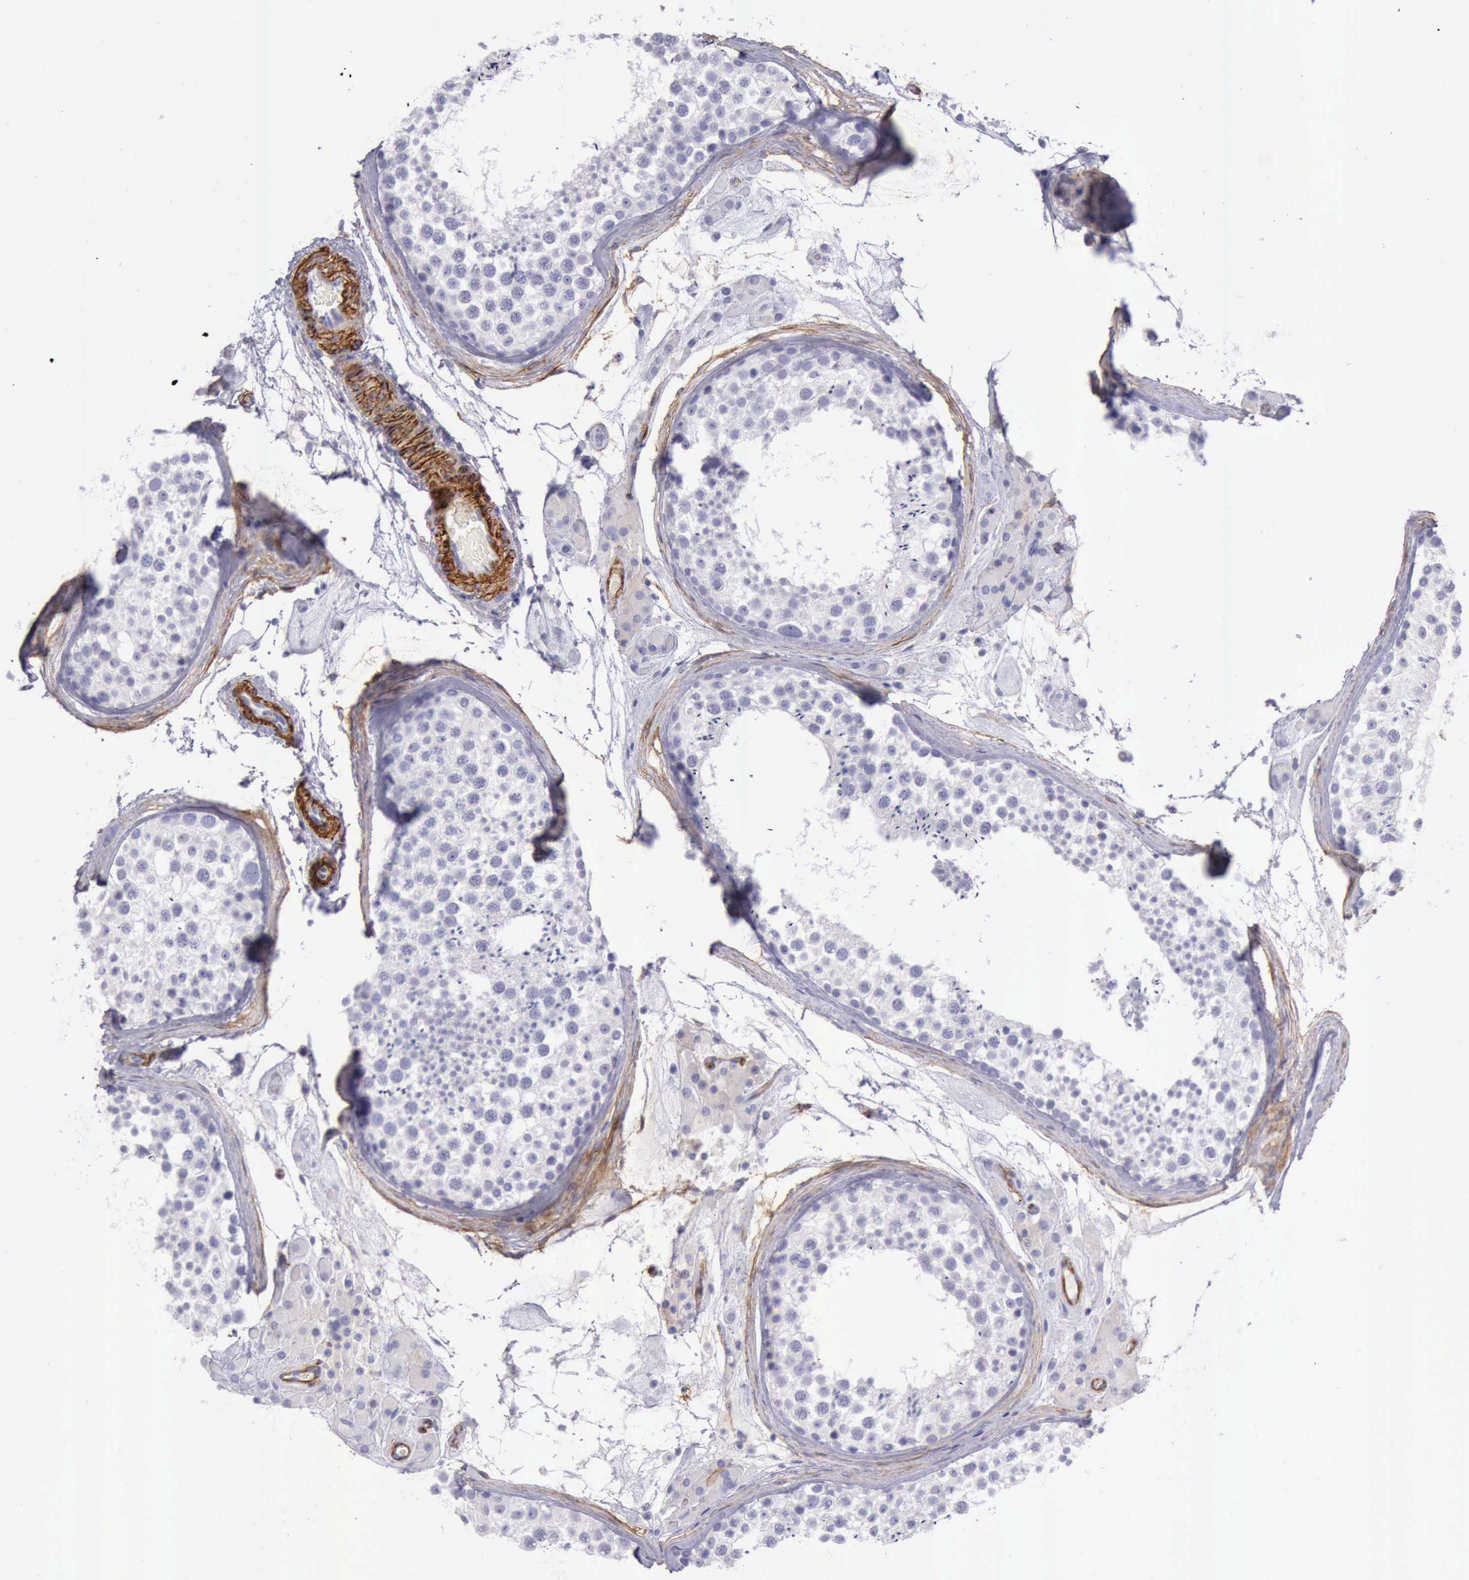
{"staining": {"intensity": "negative", "quantity": "none", "location": "none"}, "tissue": "testis", "cell_type": "Cells in seminiferous ducts", "image_type": "normal", "snomed": [{"axis": "morphology", "description": "Normal tissue, NOS"}, {"axis": "topography", "description": "Testis"}], "caption": "A photomicrograph of human testis is negative for staining in cells in seminiferous ducts. Brightfield microscopy of immunohistochemistry stained with DAB (3,3'-diaminobenzidine) (brown) and hematoxylin (blue), captured at high magnification.", "gene": "AOC3", "patient": {"sex": "male", "age": 46}}